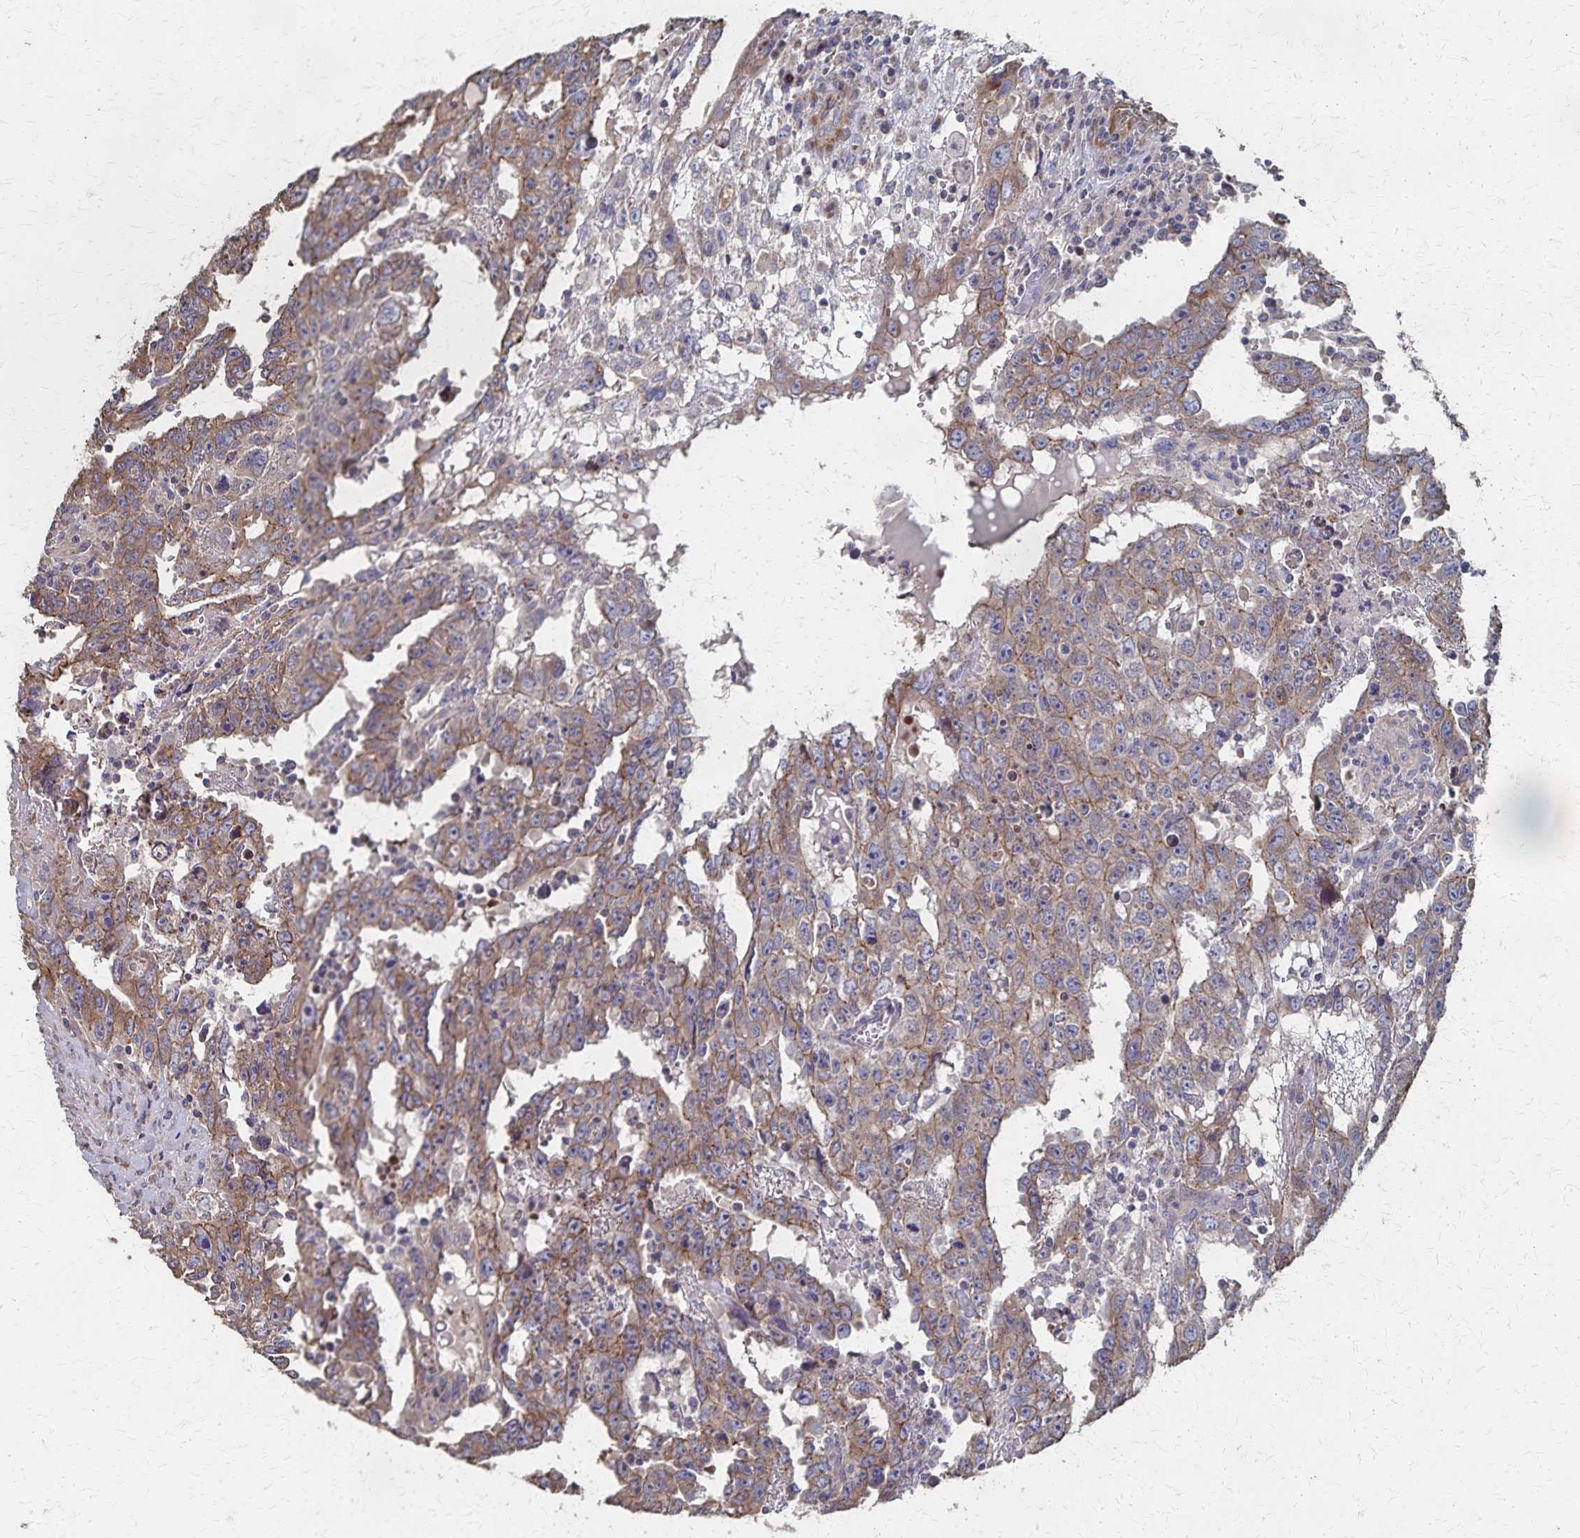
{"staining": {"intensity": "moderate", "quantity": "25%-75%", "location": "cytoplasmic/membranous"}, "tissue": "testis cancer", "cell_type": "Tumor cells", "image_type": "cancer", "snomed": [{"axis": "morphology", "description": "Carcinoma, Embryonal, NOS"}, {"axis": "topography", "description": "Testis"}], "caption": "Moderate cytoplasmic/membranous expression for a protein is seen in about 25%-75% of tumor cells of testis cancer (embryonal carcinoma) using IHC.", "gene": "PGAP2", "patient": {"sex": "male", "age": 22}}